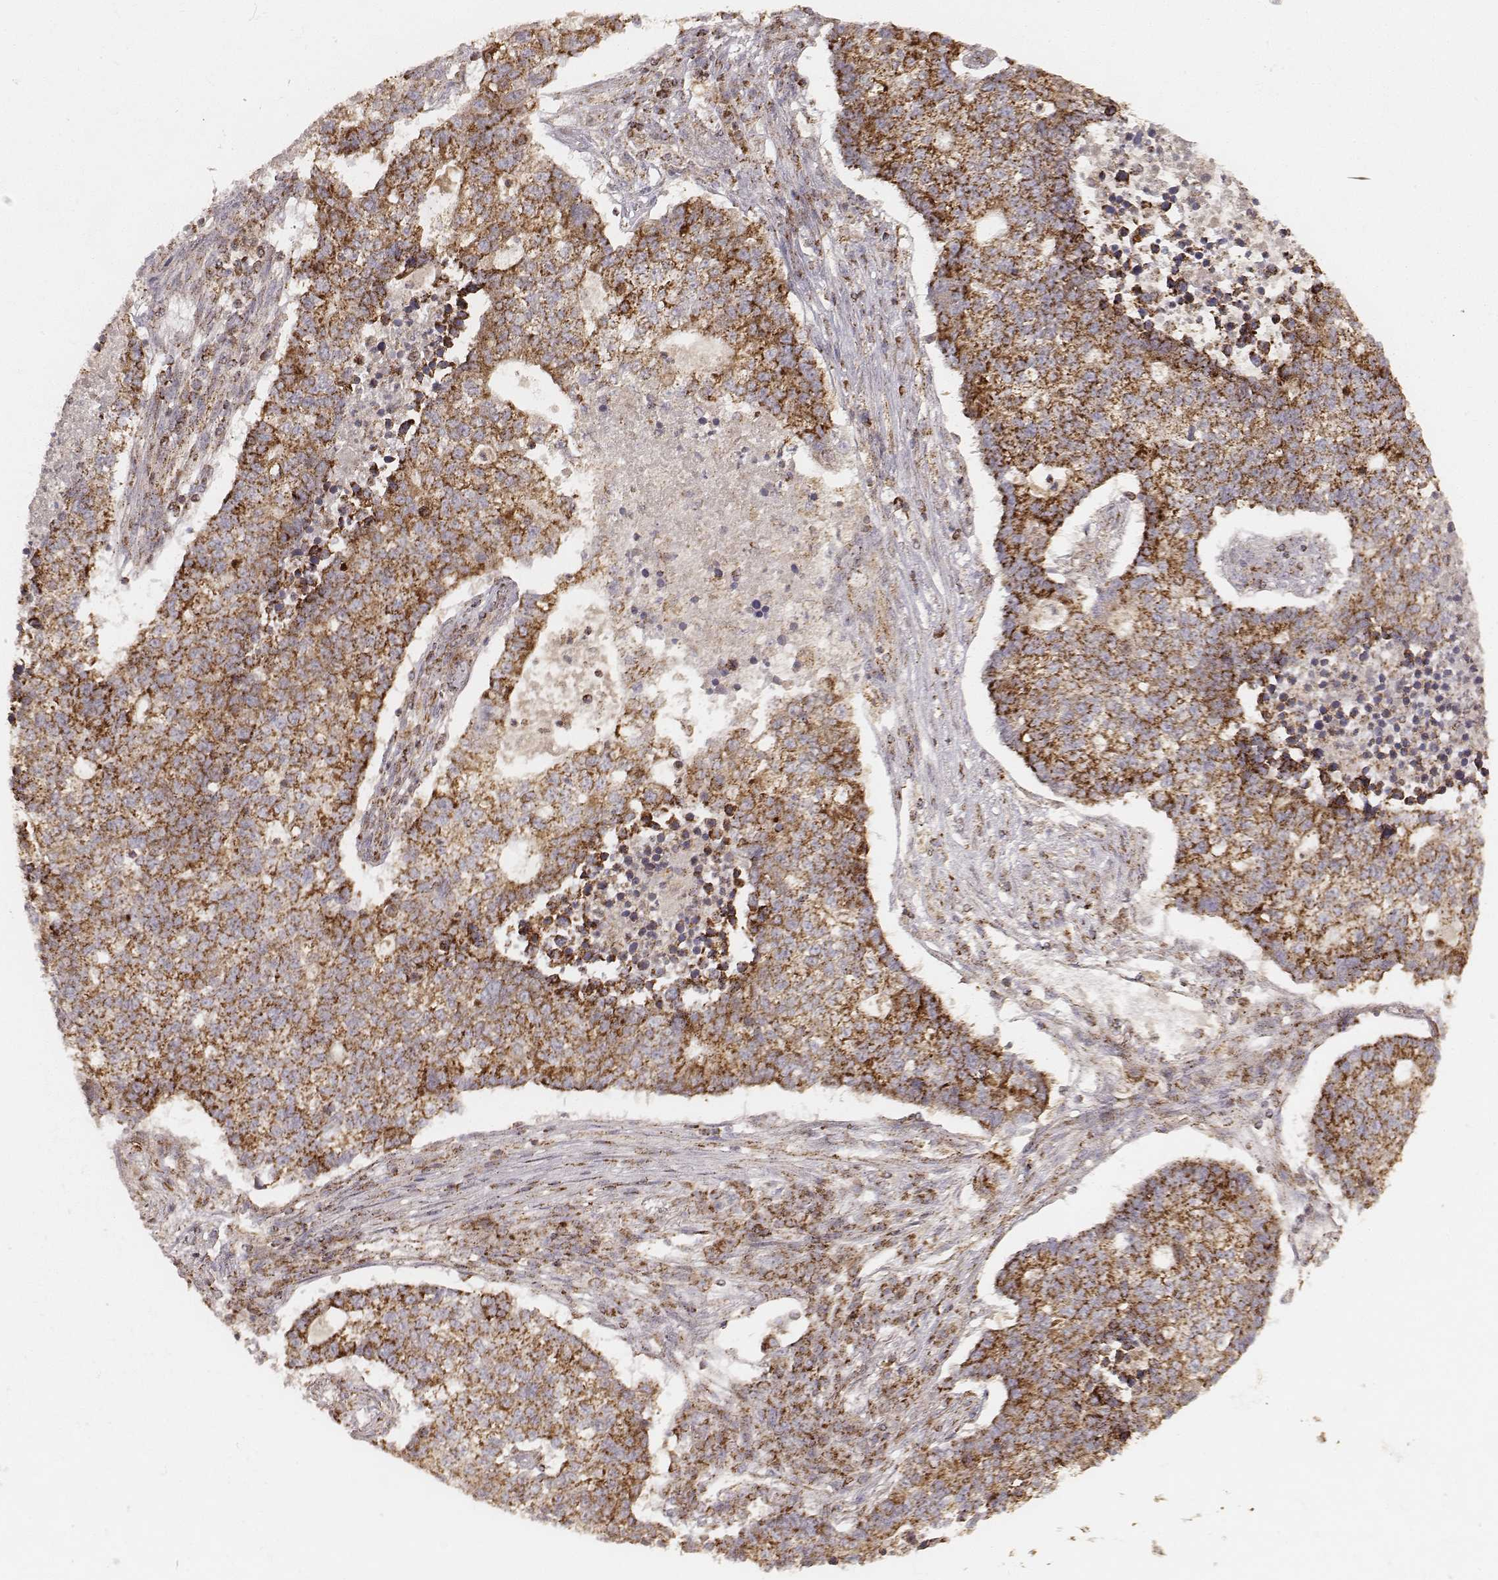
{"staining": {"intensity": "strong", "quantity": ">75%", "location": "cytoplasmic/membranous"}, "tissue": "lung cancer", "cell_type": "Tumor cells", "image_type": "cancer", "snomed": [{"axis": "morphology", "description": "Adenocarcinoma, NOS"}, {"axis": "topography", "description": "Lung"}], "caption": "The immunohistochemical stain shows strong cytoplasmic/membranous positivity in tumor cells of lung cancer tissue.", "gene": "CS", "patient": {"sex": "male", "age": 57}}